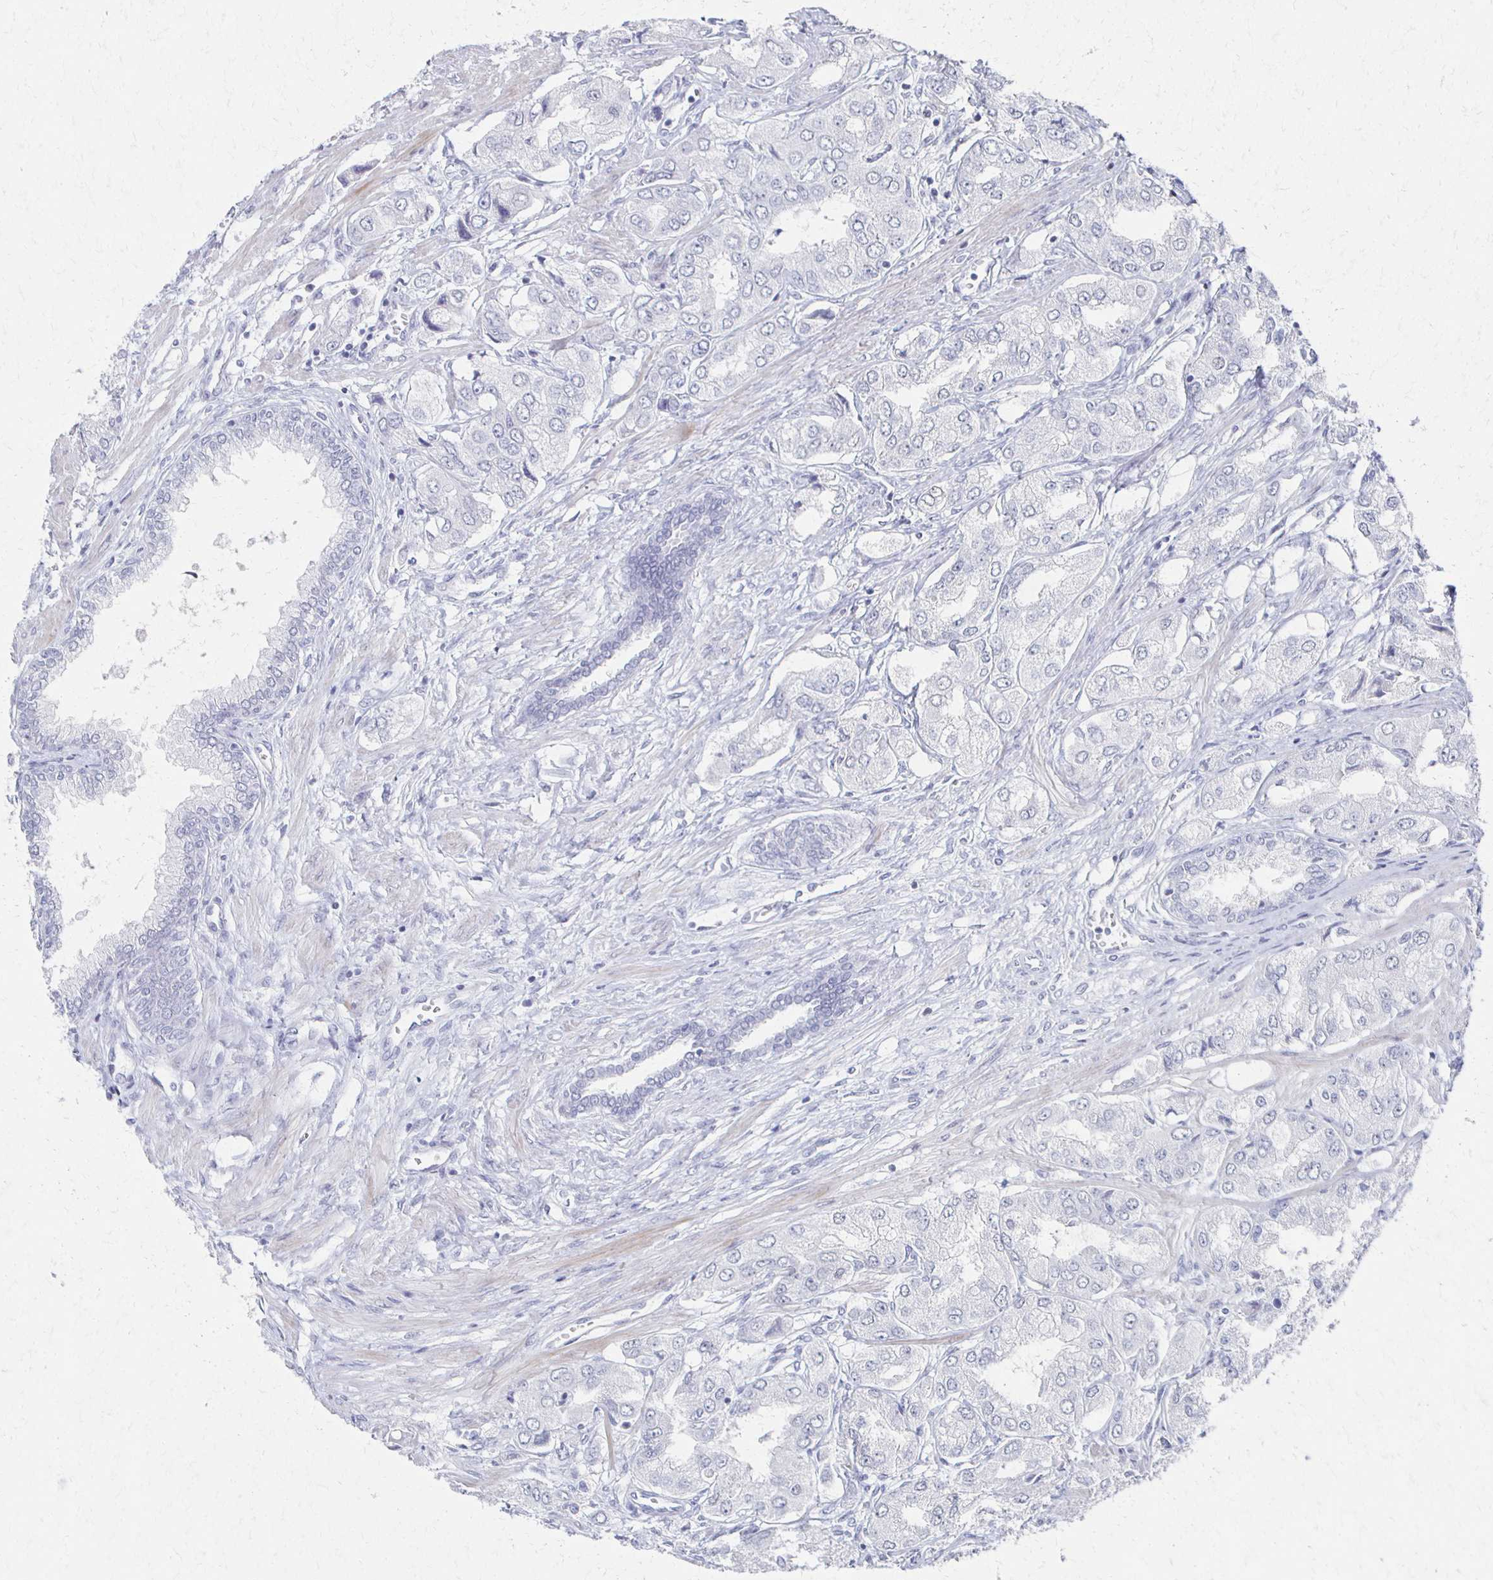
{"staining": {"intensity": "negative", "quantity": "none", "location": "none"}, "tissue": "prostate cancer", "cell_type": "Tumor cells", "image_type": "cancer", "snomed": [{"axis": "morphology", "description": "Adenocarcinoma, Low grade"}, {"axis": "topography", "description": "Prostate"}], "caption": "DAB immunohistochemical staining of adenocarcinoma (low-grade) (prostate) displays no significant expression in tumor cells.", "gene": "CXCR2", "patient": {"sex": "male", "age": 69}}